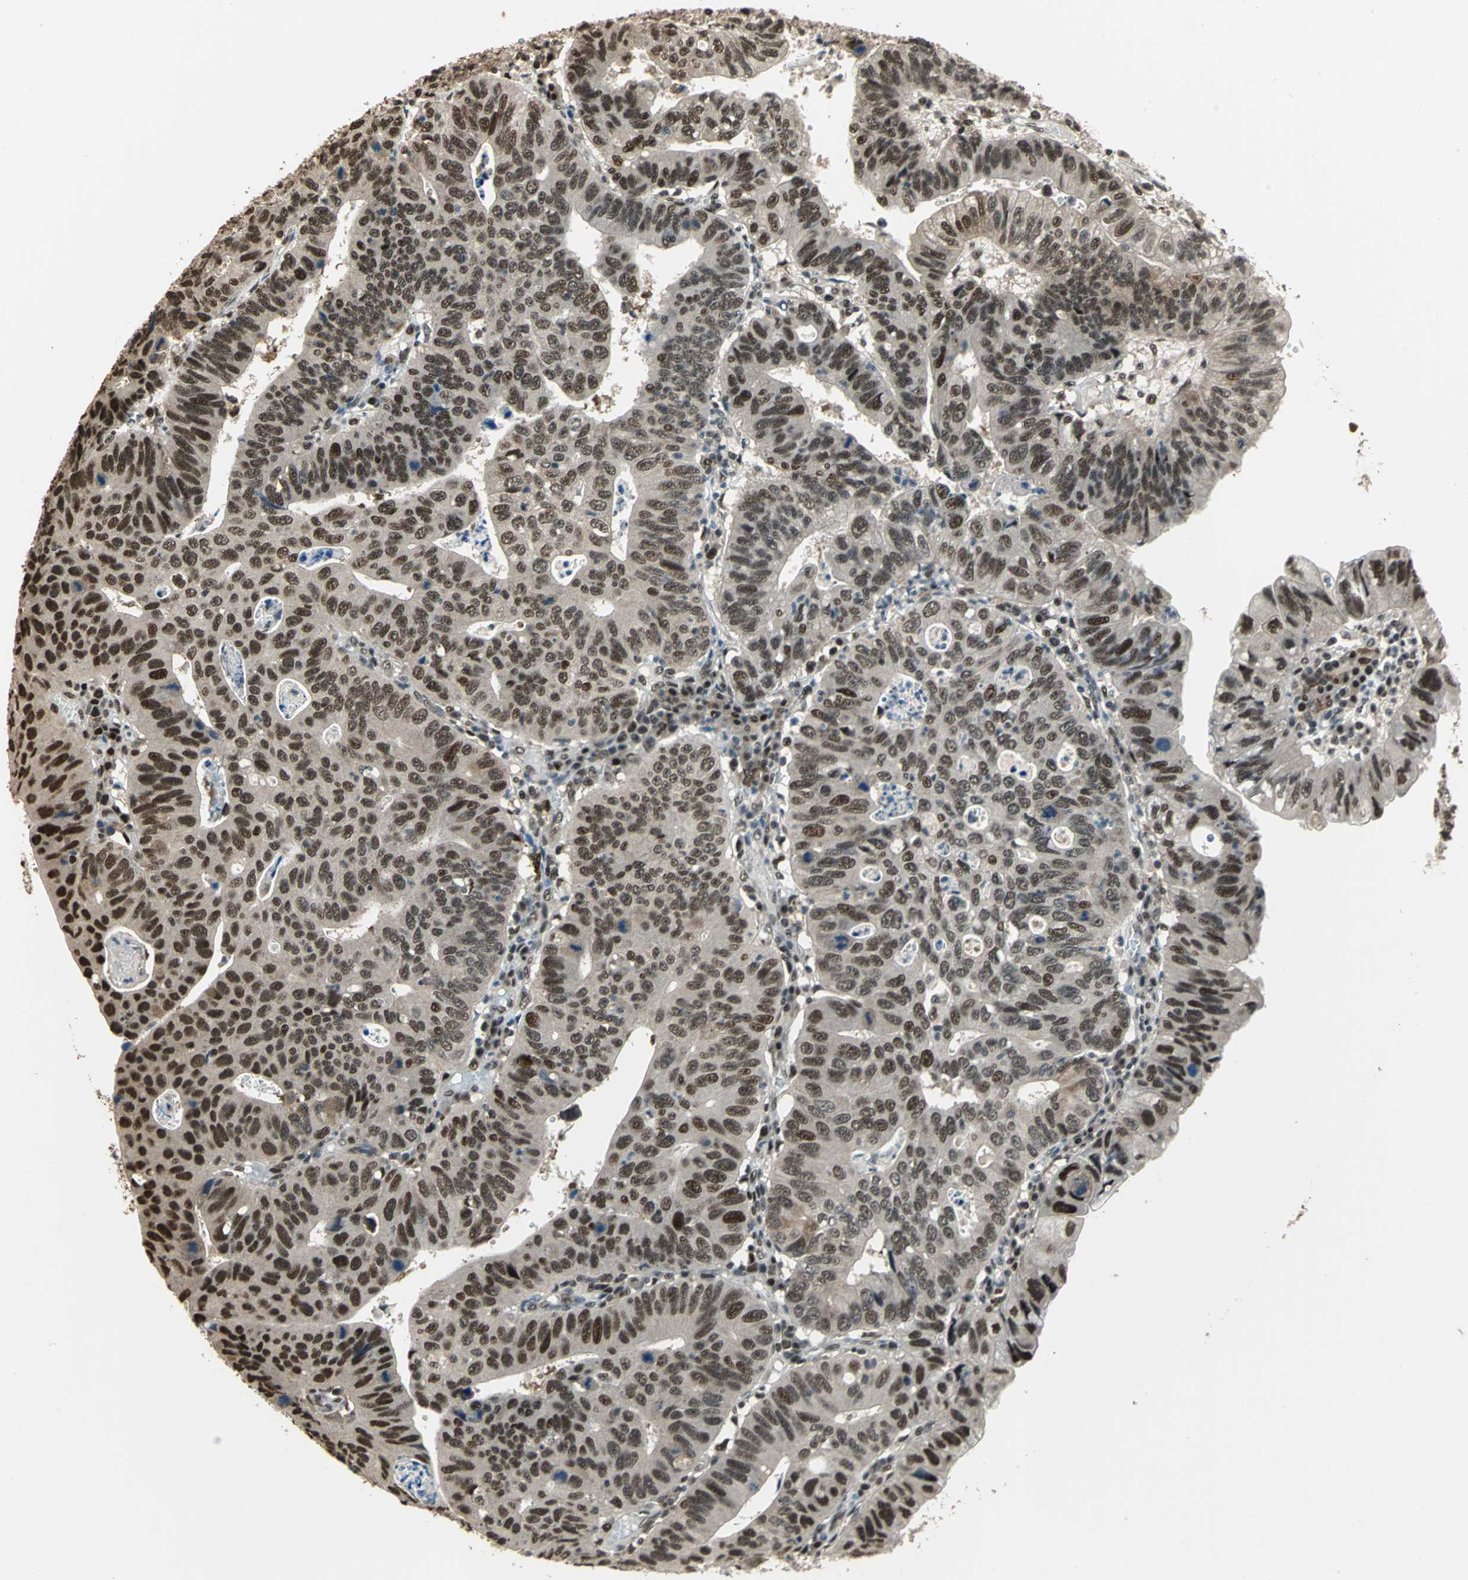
{"staining": {"intensity": "strong", "quantity": ">75%", "location": "nuclear"}, "tissue": "stomach cancer", "cell_type": "Tumor cells", "image_type": "cancer", "snomed": [{"axis": "morphology", "description": "Adenocarcinoma, NOS"}, {"axis": "topography", "description": "Stomach"}], "caption": "The image reveals a brown stain indicating the presence of a protein in the nuclear of tumor cells in stomach cancer. (DAB = brown stain, brightfield microscopy at high magnification).", "gene": "MIS18BP1", "patient": {"sex": "male", "age": 59}}